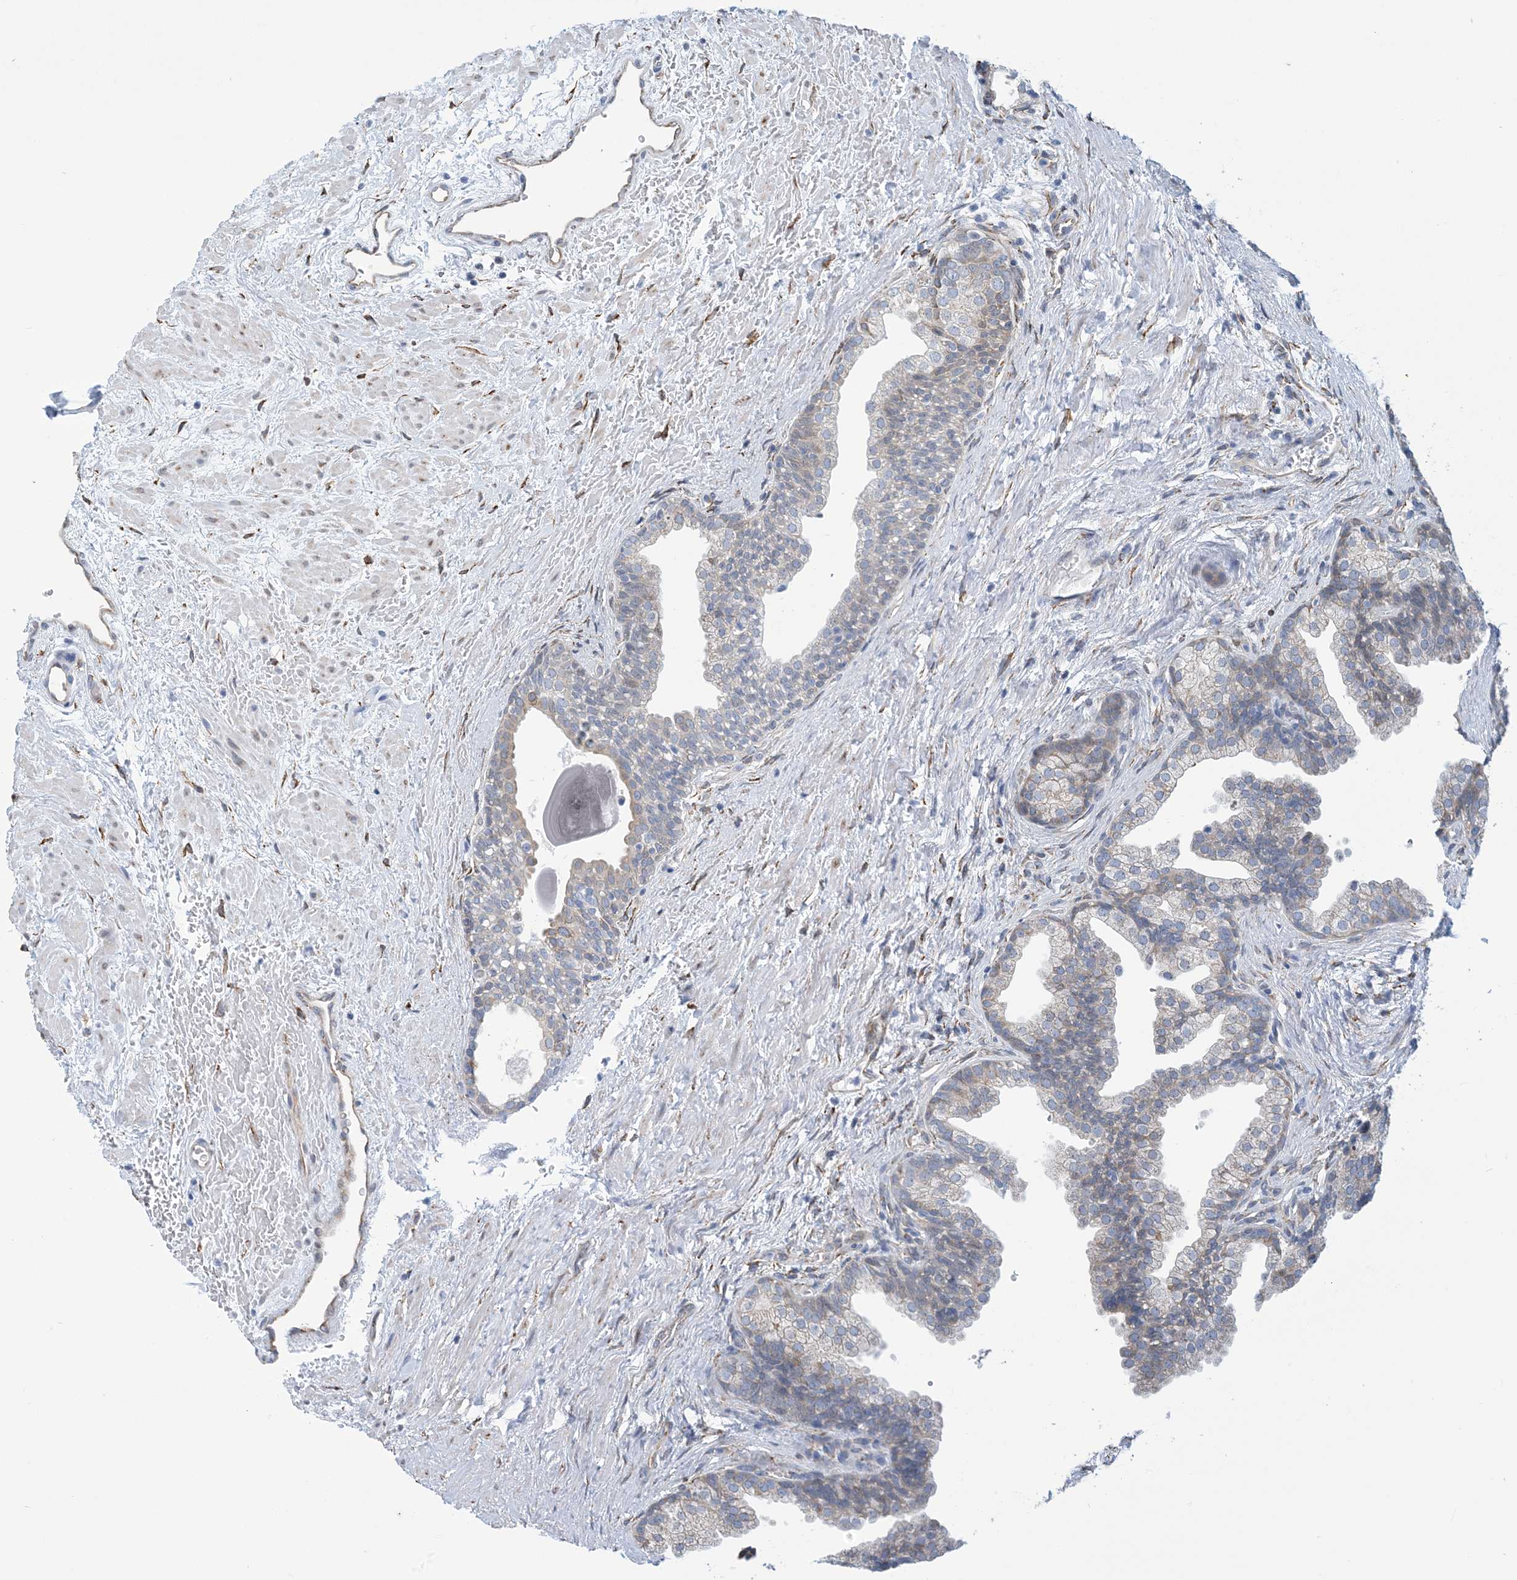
{"staining": {"intensity": "weak", "quantity": "<25%", "location": "cytoplasmic/membranous"}, "tissue": "prostate", "cell_type": "Glandular cells", "image_type": "normal", "snomed": [{"axis": "morphology", "description": "Normal tissue, NOS"}, {"axis": "topography", "description": "Prostate"}], "caption": "Immunohistochemistry of normal prostate displays no positivity in glandular cells.", "gene": "CCDC14", "patient": {"sex": "male", "age": 48}}